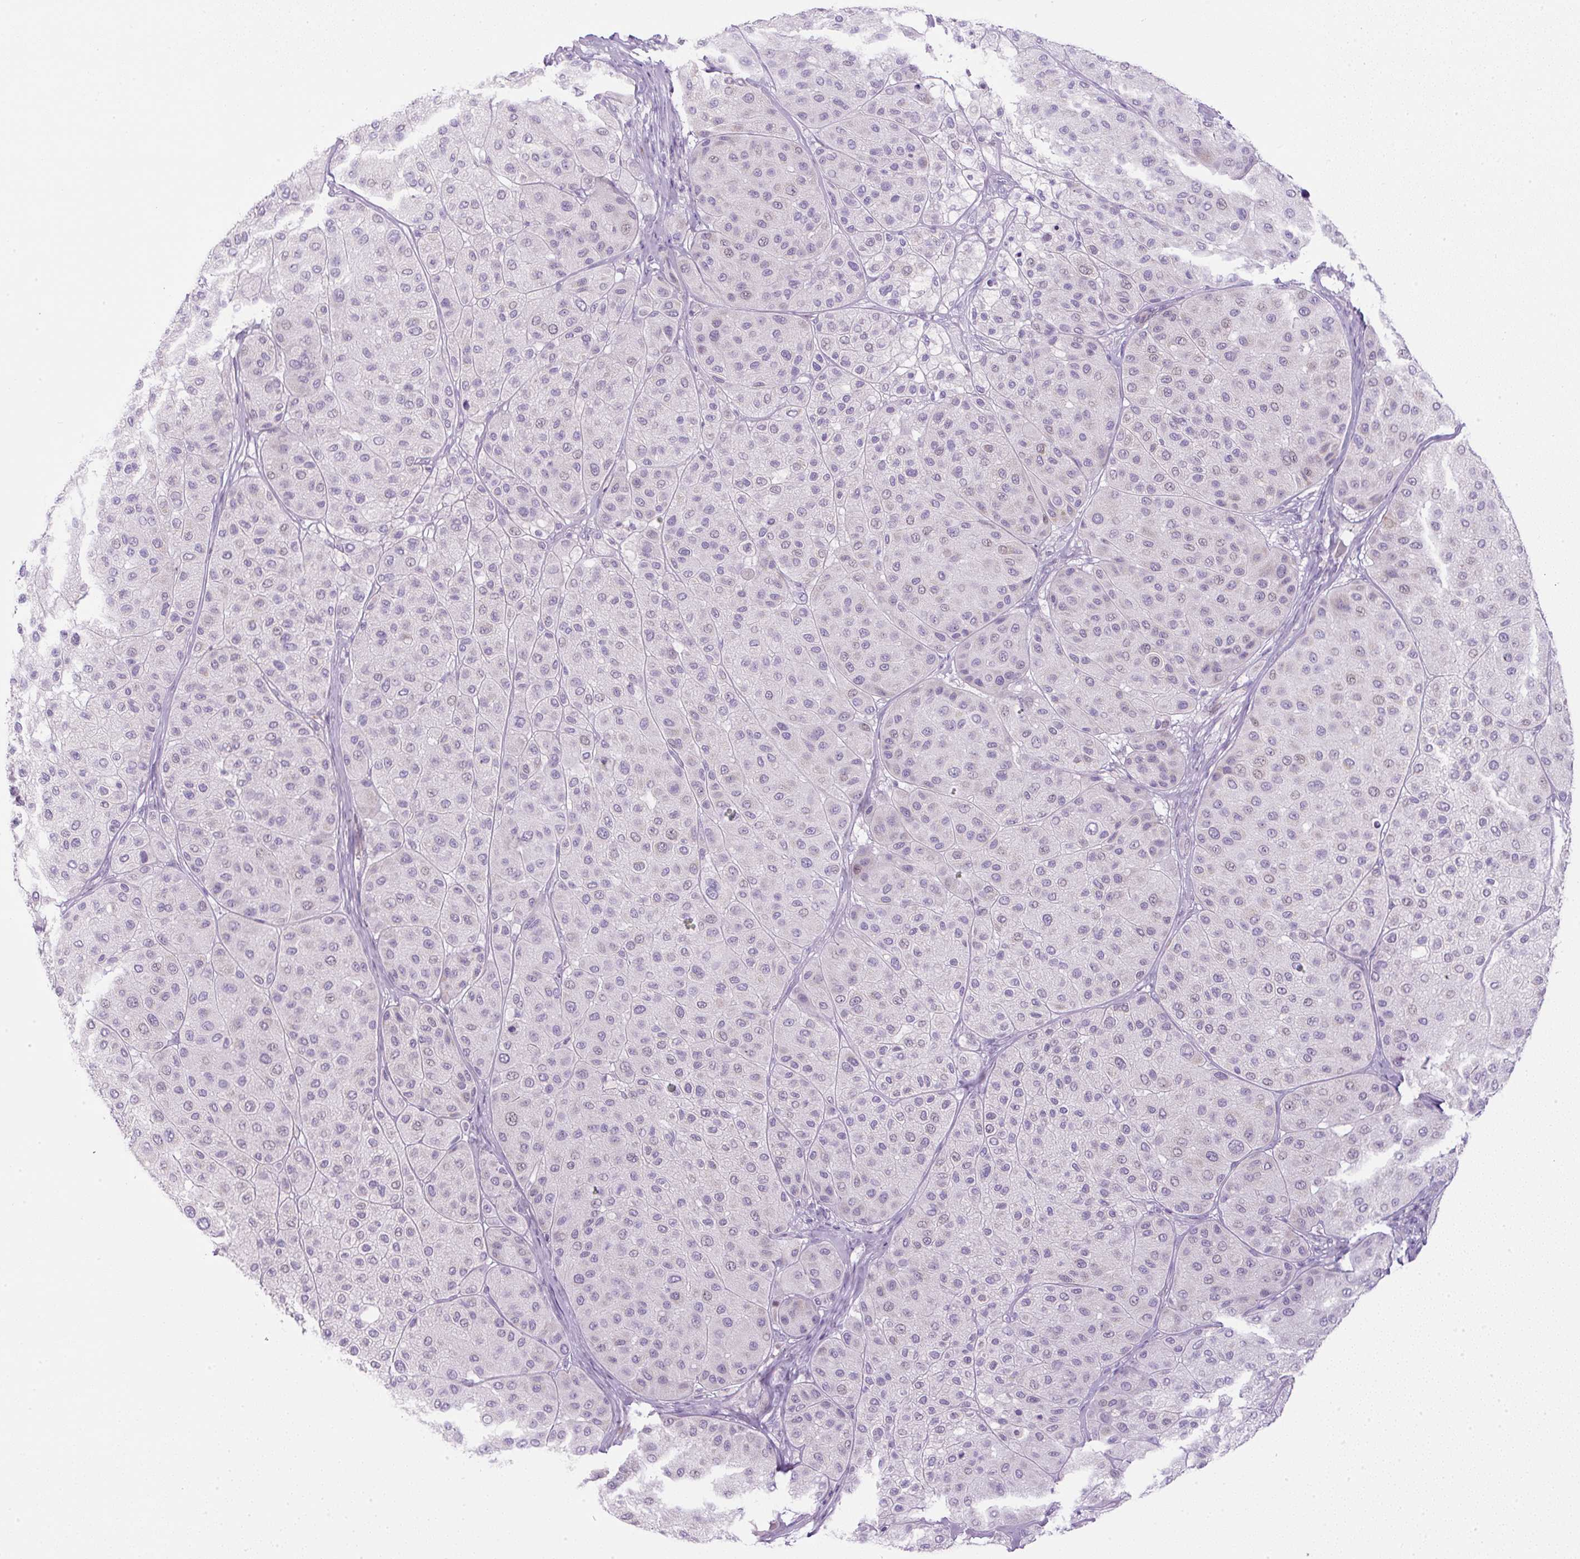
{"staining": {"intensity": "negative", "quantity": "none", "location": "none"}, "tissue": "melanoma", "cell_type": "Tumor cells", "image_type": "cancer", "snomed": [{"axis": "morphology", "description": "Malignant melanoma, Metastatic site"}, {"axis": "topography", "description": "Smooth muscle"}], "caption": "This micrograph is of melanoma stained with immunohistochemistry (IHC) to label a protein in brown with the nuclei are counter-stained blue. There is no positivity in tumor cells. The staining is performed using DAB brown chromogen with nuclei counter-stained in using hematoxylin.", "gene": "FGFBP3", "patient": {"sex": "male", "age": 41}}